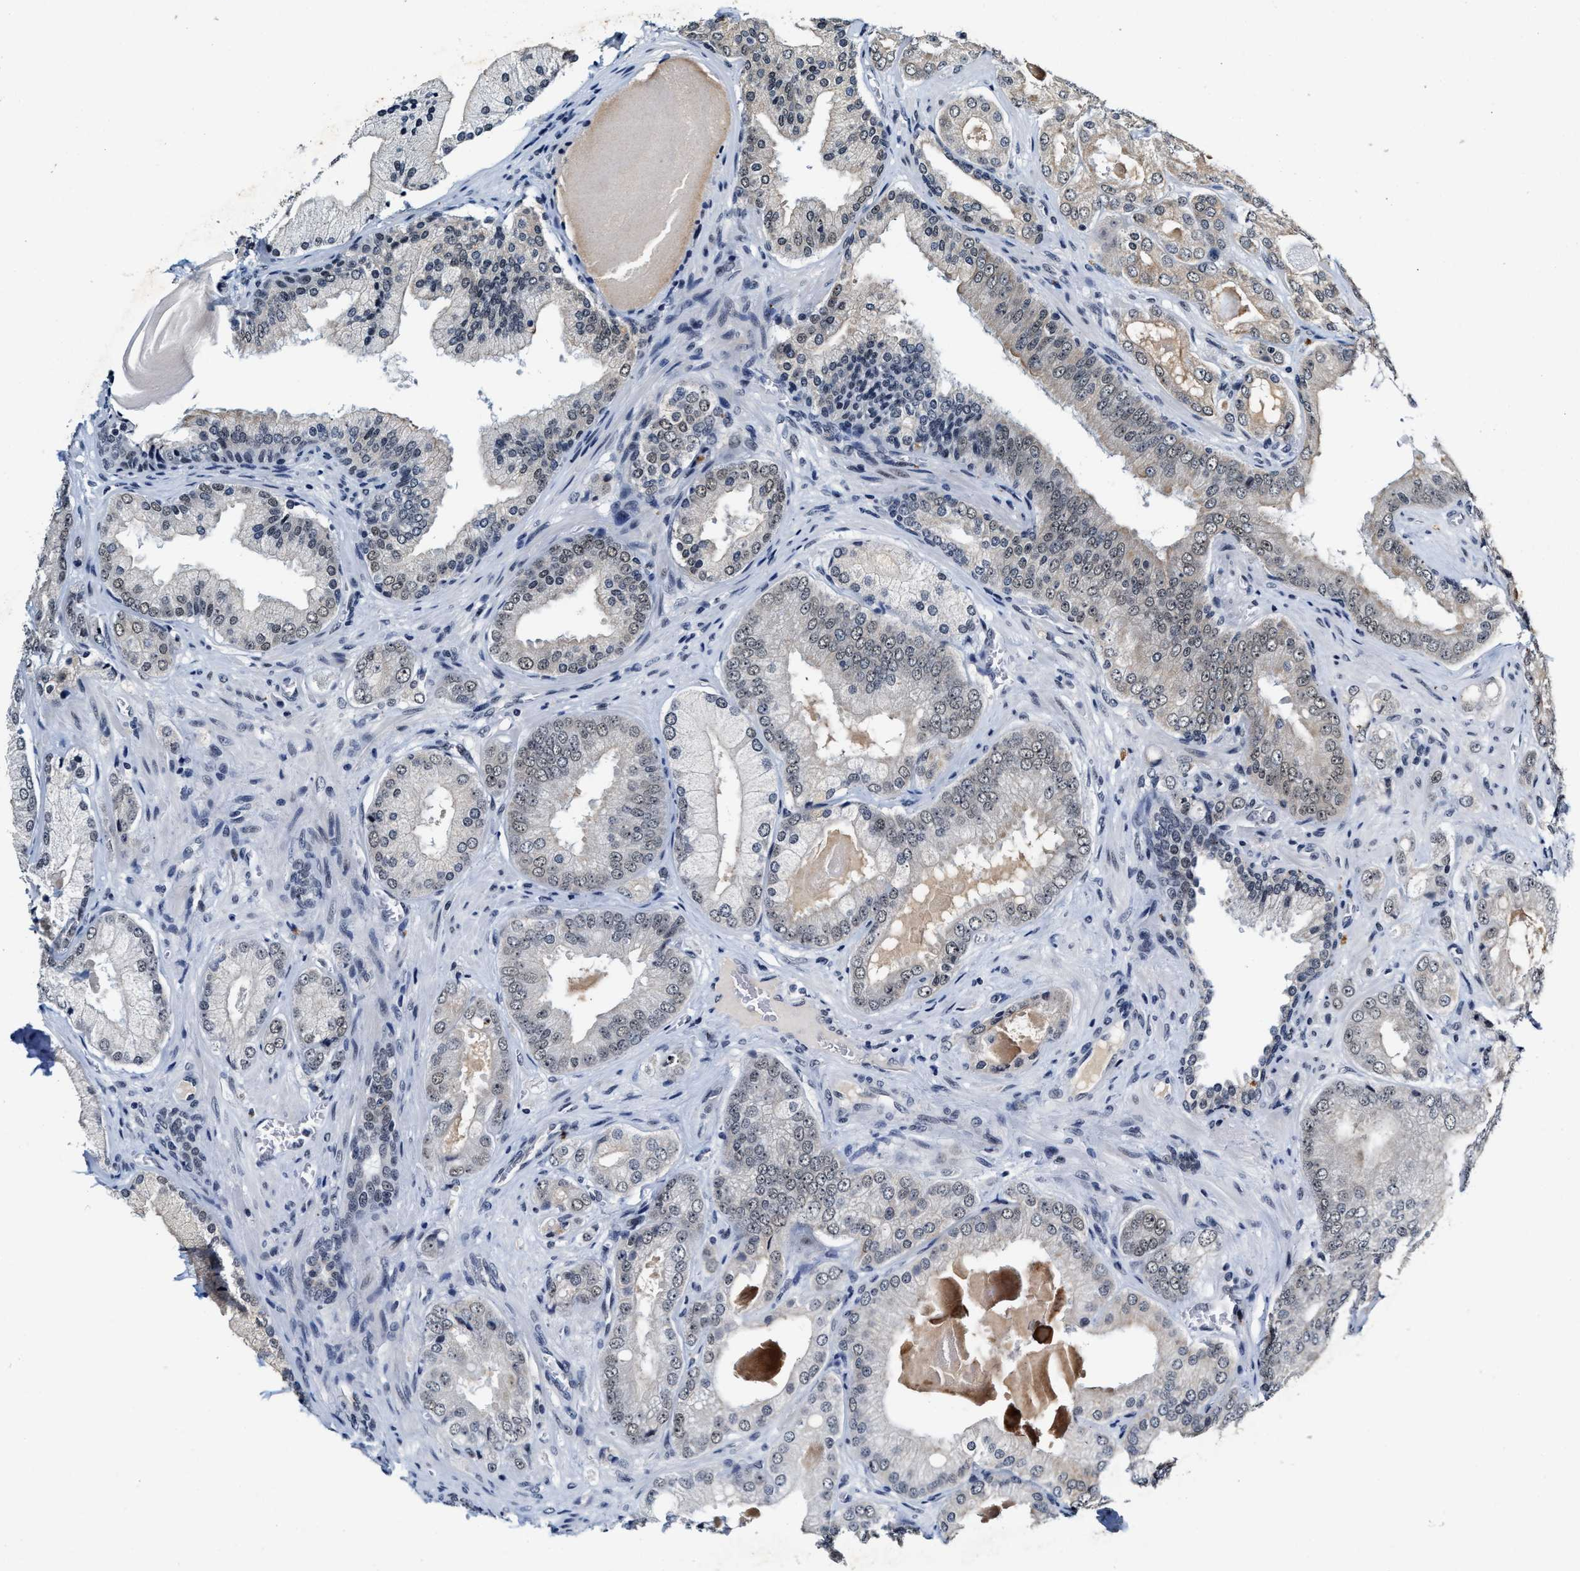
{"staining": {"intensity": "weak", "quantity": "25%-75%", "location": "nuclear"}, "tissue": "prostate cancer", "cell_type": "Tumor cells", "image_type": "cancer", "snomed": [{"axis": "morphology", "description": "Adenocarcinoma, Low grade"}, {"axis": "topography", "description": "Prostate"}], "caption": "DAB immunohistochemical staining of human prostate cancer (adenocarcinoma (low-grade)) reveals weak nuclear protein staining in approximately 25%-75% of tumor cells. Nuclei are stained in blue.", "gene": "INIP", "patient": {"sex": "male", "age": 65}}